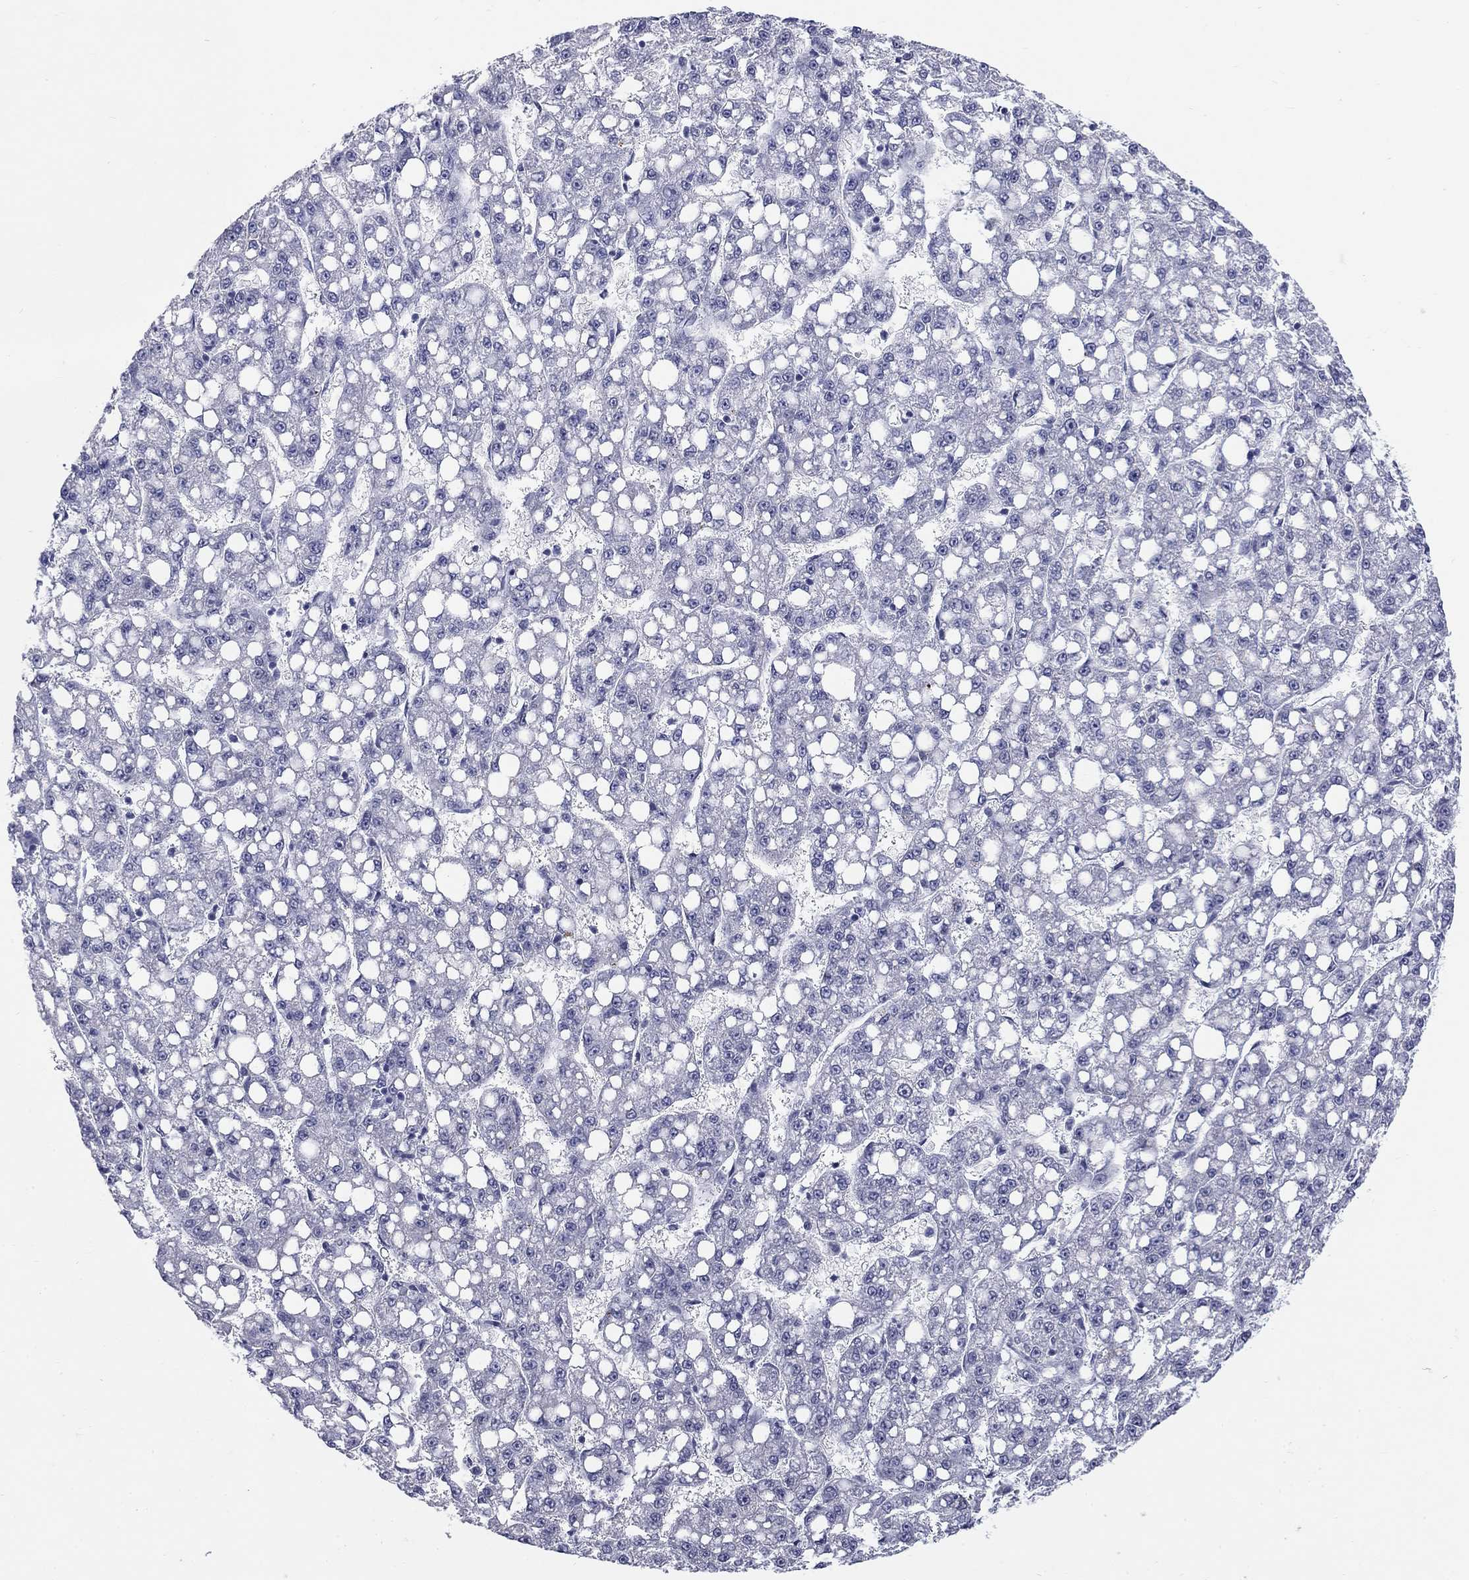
{"staining": {"intensity": "negative", "quantity": "none", "location": "none"}, "tissue": "liver cancer", "cell_type": "Tumor cells", "image_type": "cancer", "snomed": [{"axis": "morphology", "description": "Carcinoma, Hepatocellular, NOS"}, {"axis": "topography", "description": "Liver"}], "caption": "Liver cancer was stained to show a protein in brown. There is no significant staining in tumor cells.", "gene": "ECEL1", "patient": {"sex": "female", "age": 65}}